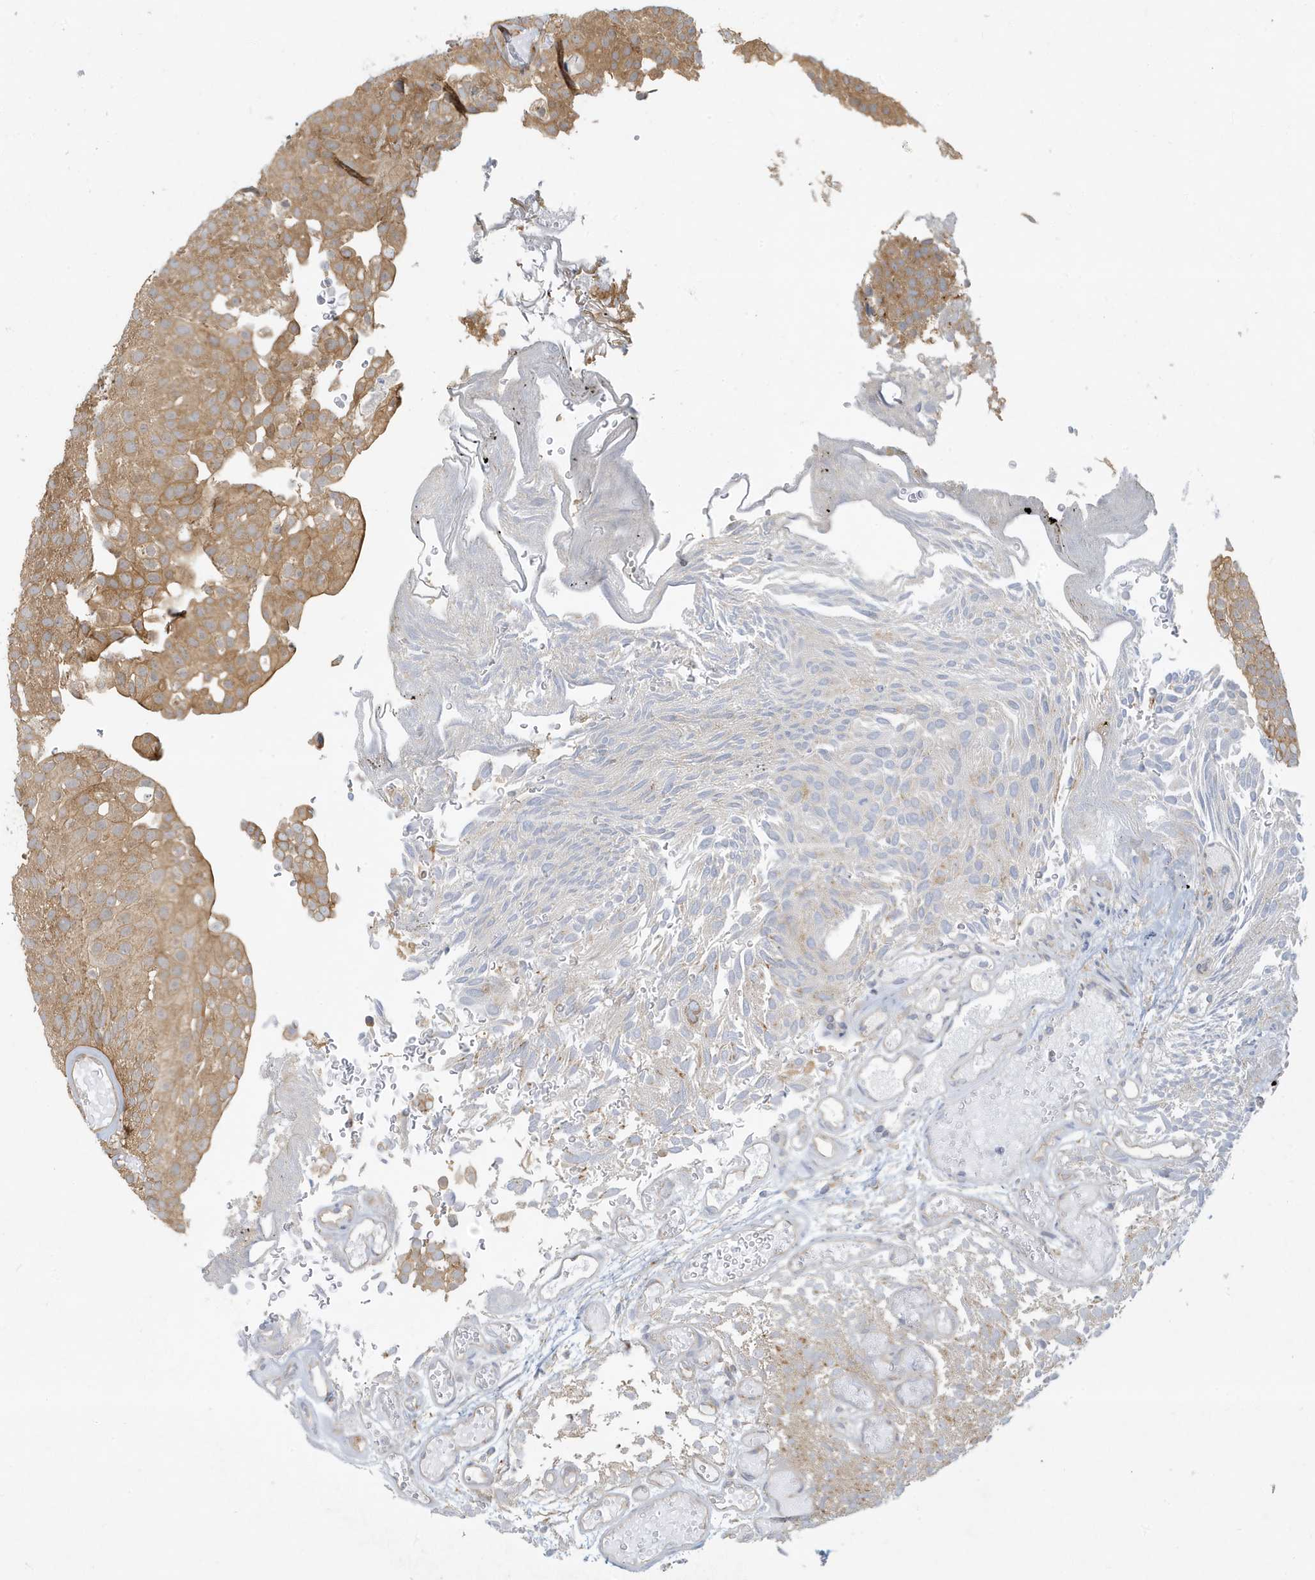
{"staining": {"intensity": "moderate", "quantity": ">75%", "location": "cytoplasmic/membranous"}, "tissue": "urothelial cancer", "cell_type": "Tumor cells", "image_type": "cancer", "snomed": [{"axis": "morphology", "description": "Urothelial carcinoma, Low grade"}, {"axis": "topography", "description": "Urinary bladder"}], "caption": "Low-grade urothelial carcinoma stained with DAB (3,3'-diaminobenzidine) immunohistochemistry (IHC) displays medium levels of moderate cytoplasmic/membranous expression in about >75% of tumor cells.", "gene": "ATP23", "patient": {"sex": "male", "age": 78}}